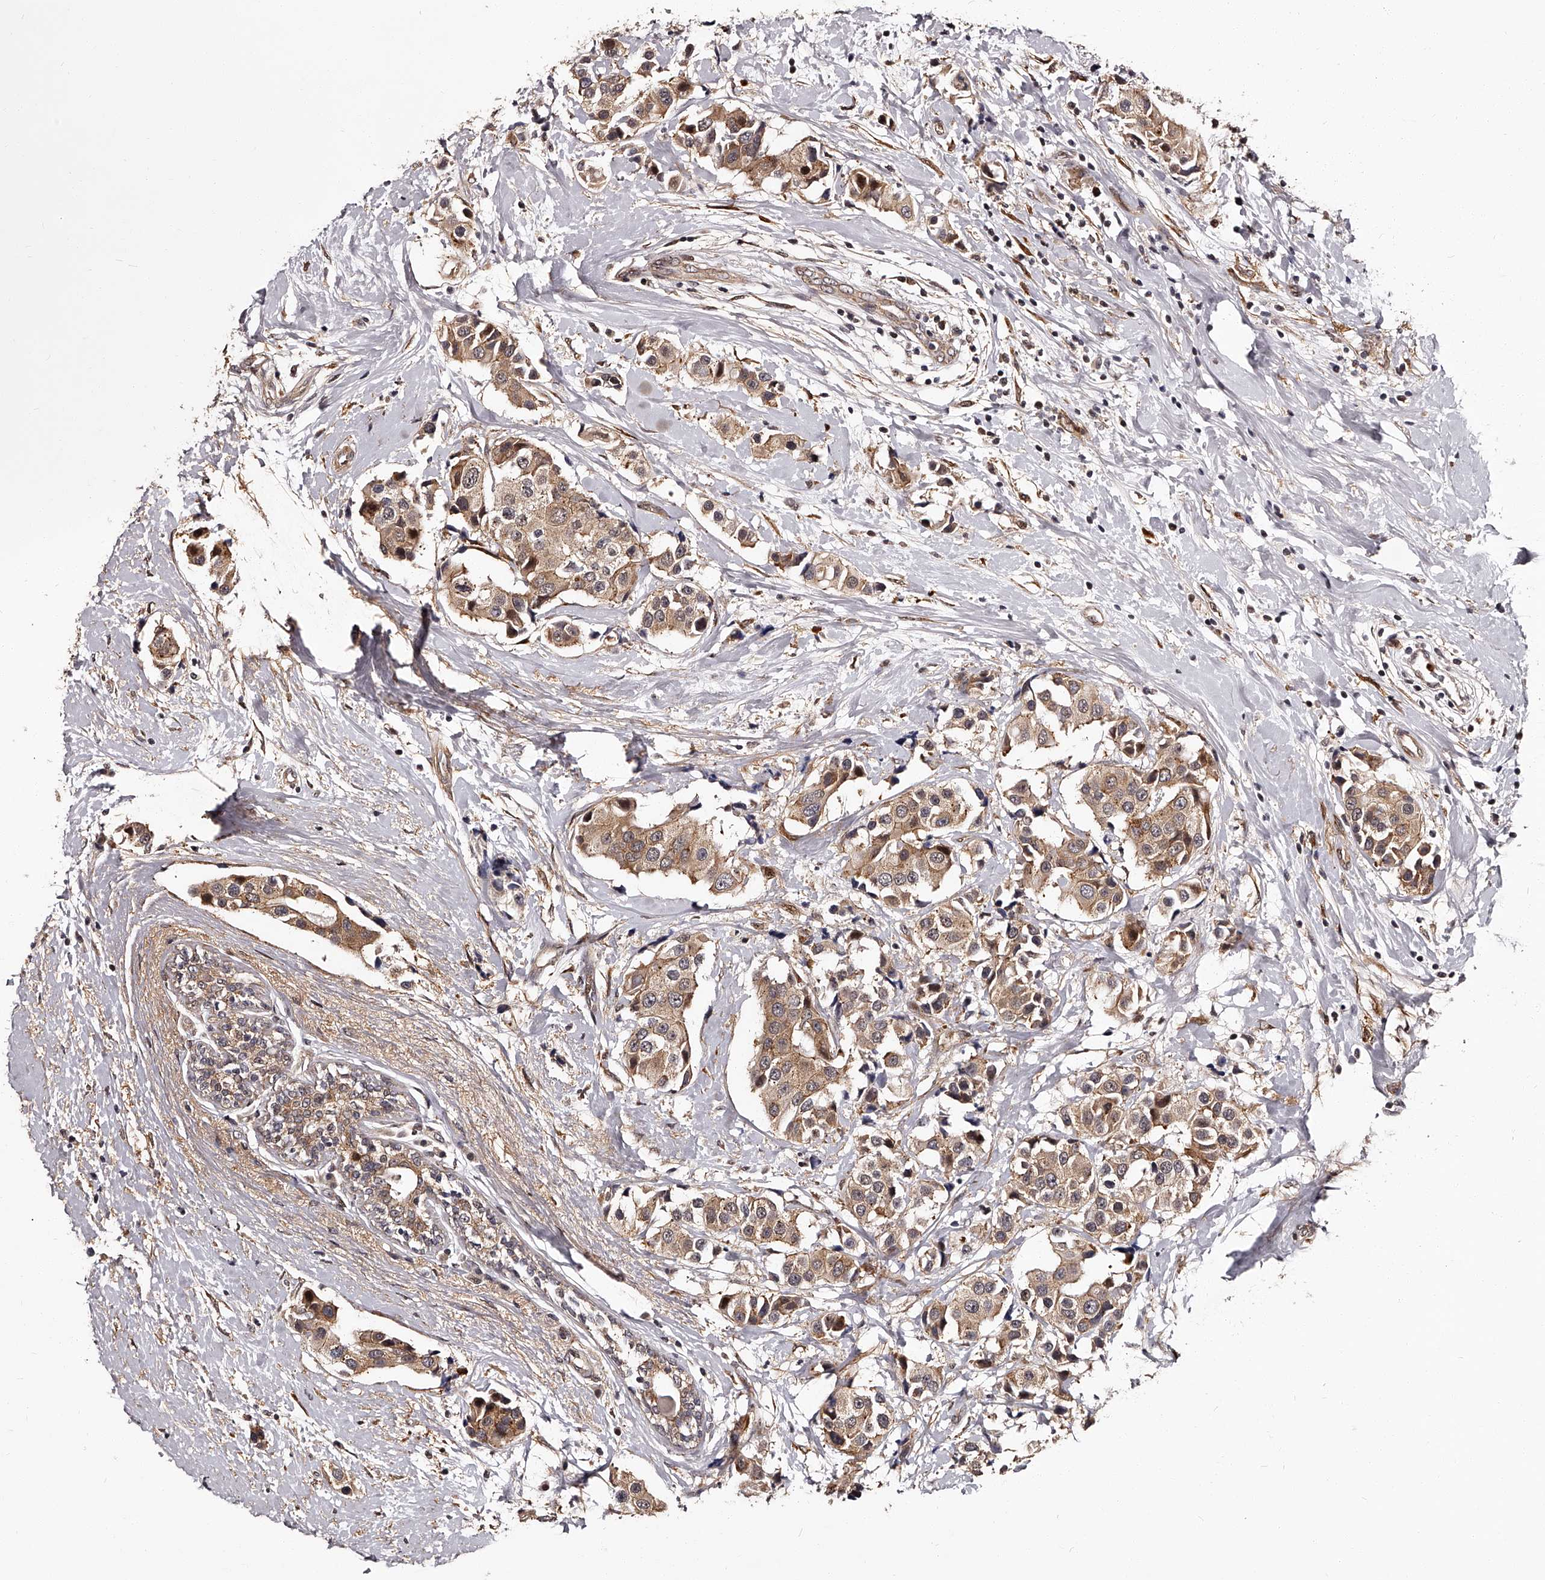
{"staining": {"intensity": "moderate", "quantity": ">75%", "location": "cytoplasmic/membranous"}, "tissue": "breast cancer", "cell_type": "Tumor cells", "image_type": "cancer", "snomed": [{"axis": "morphology", "description": "Normal tissue, NOS"}, {"axis": "morphology", "description": "Duct carcinoma"}, {"axis": "topography", "description": "Breast"}], "caption": "Breast cancer tissue demonstrates moderate cytoplasmic/membranous staining in about >75% of tumor cells, visualized by immunohistochemistry. The staining was performed using DAB, with brown indicating positive protein expression. Nuclei are stained blue with hematoxylin.", "gene": "RSC1A1", "patient": {"sex": "female", "age": 39}}